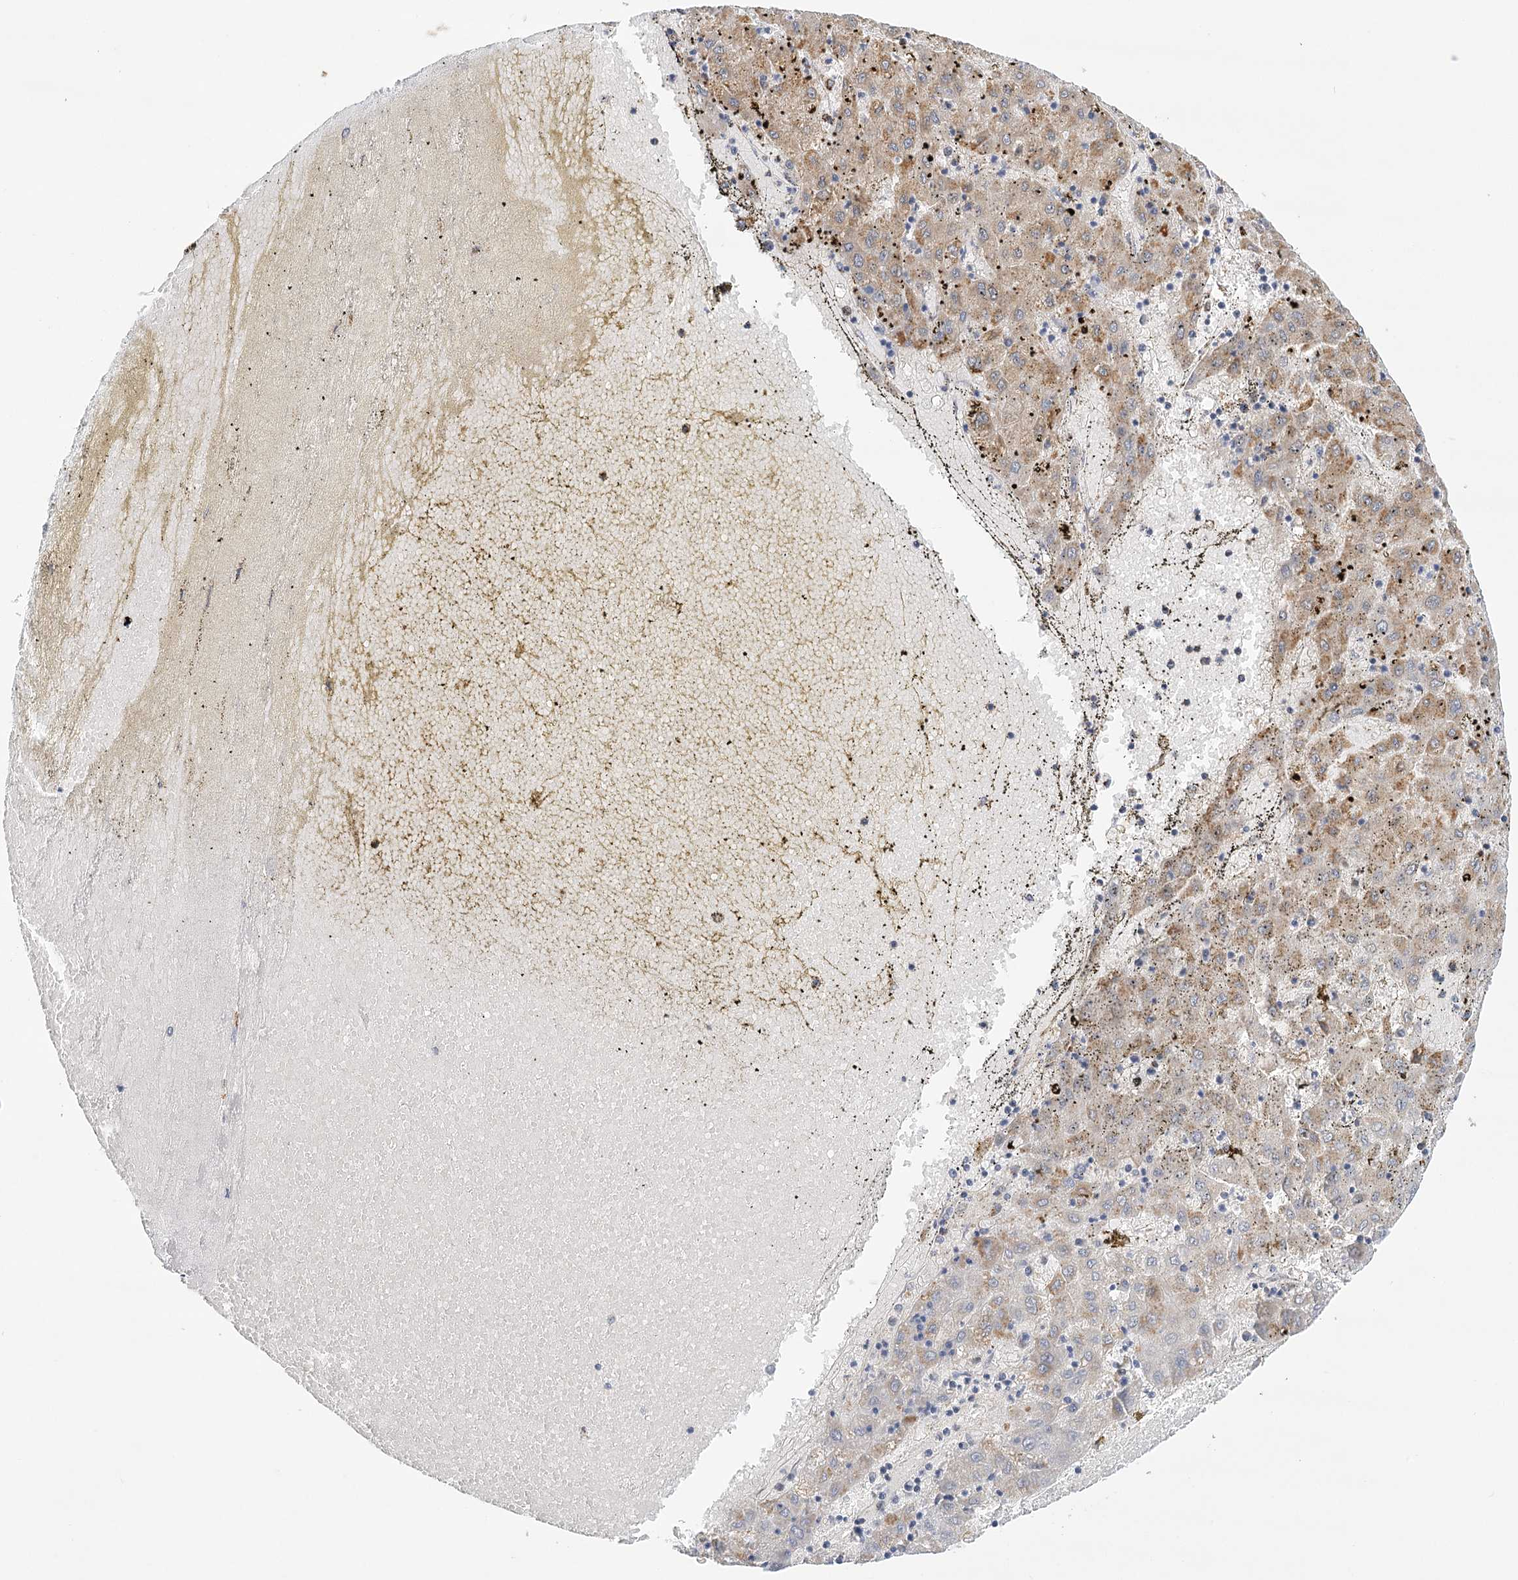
{"staining": {"intensity": "moderate", "quantity": ">75%", "location": "cytoplasmic/membranous"}, "tissue": "liver cancer", "cell_type": "Tumor cells", "image_type": "cancer", "snomed": [{"axis": "morphology", "description": "Carcinoma, Hepatocellular, NOS"}, {"axis": "topography", "description": "Liver"}], "caption": "This micrograph displays liver cancer (hepatocellular carcinoma) stained with IHC to label a protein in brown. The cytoplasmic/membranous of tumor cells show moderate positivity for the protein. Nuclei are counter-stained blue.", "gene": "LSS", "patient": {"sex": "male", "age": 72}}